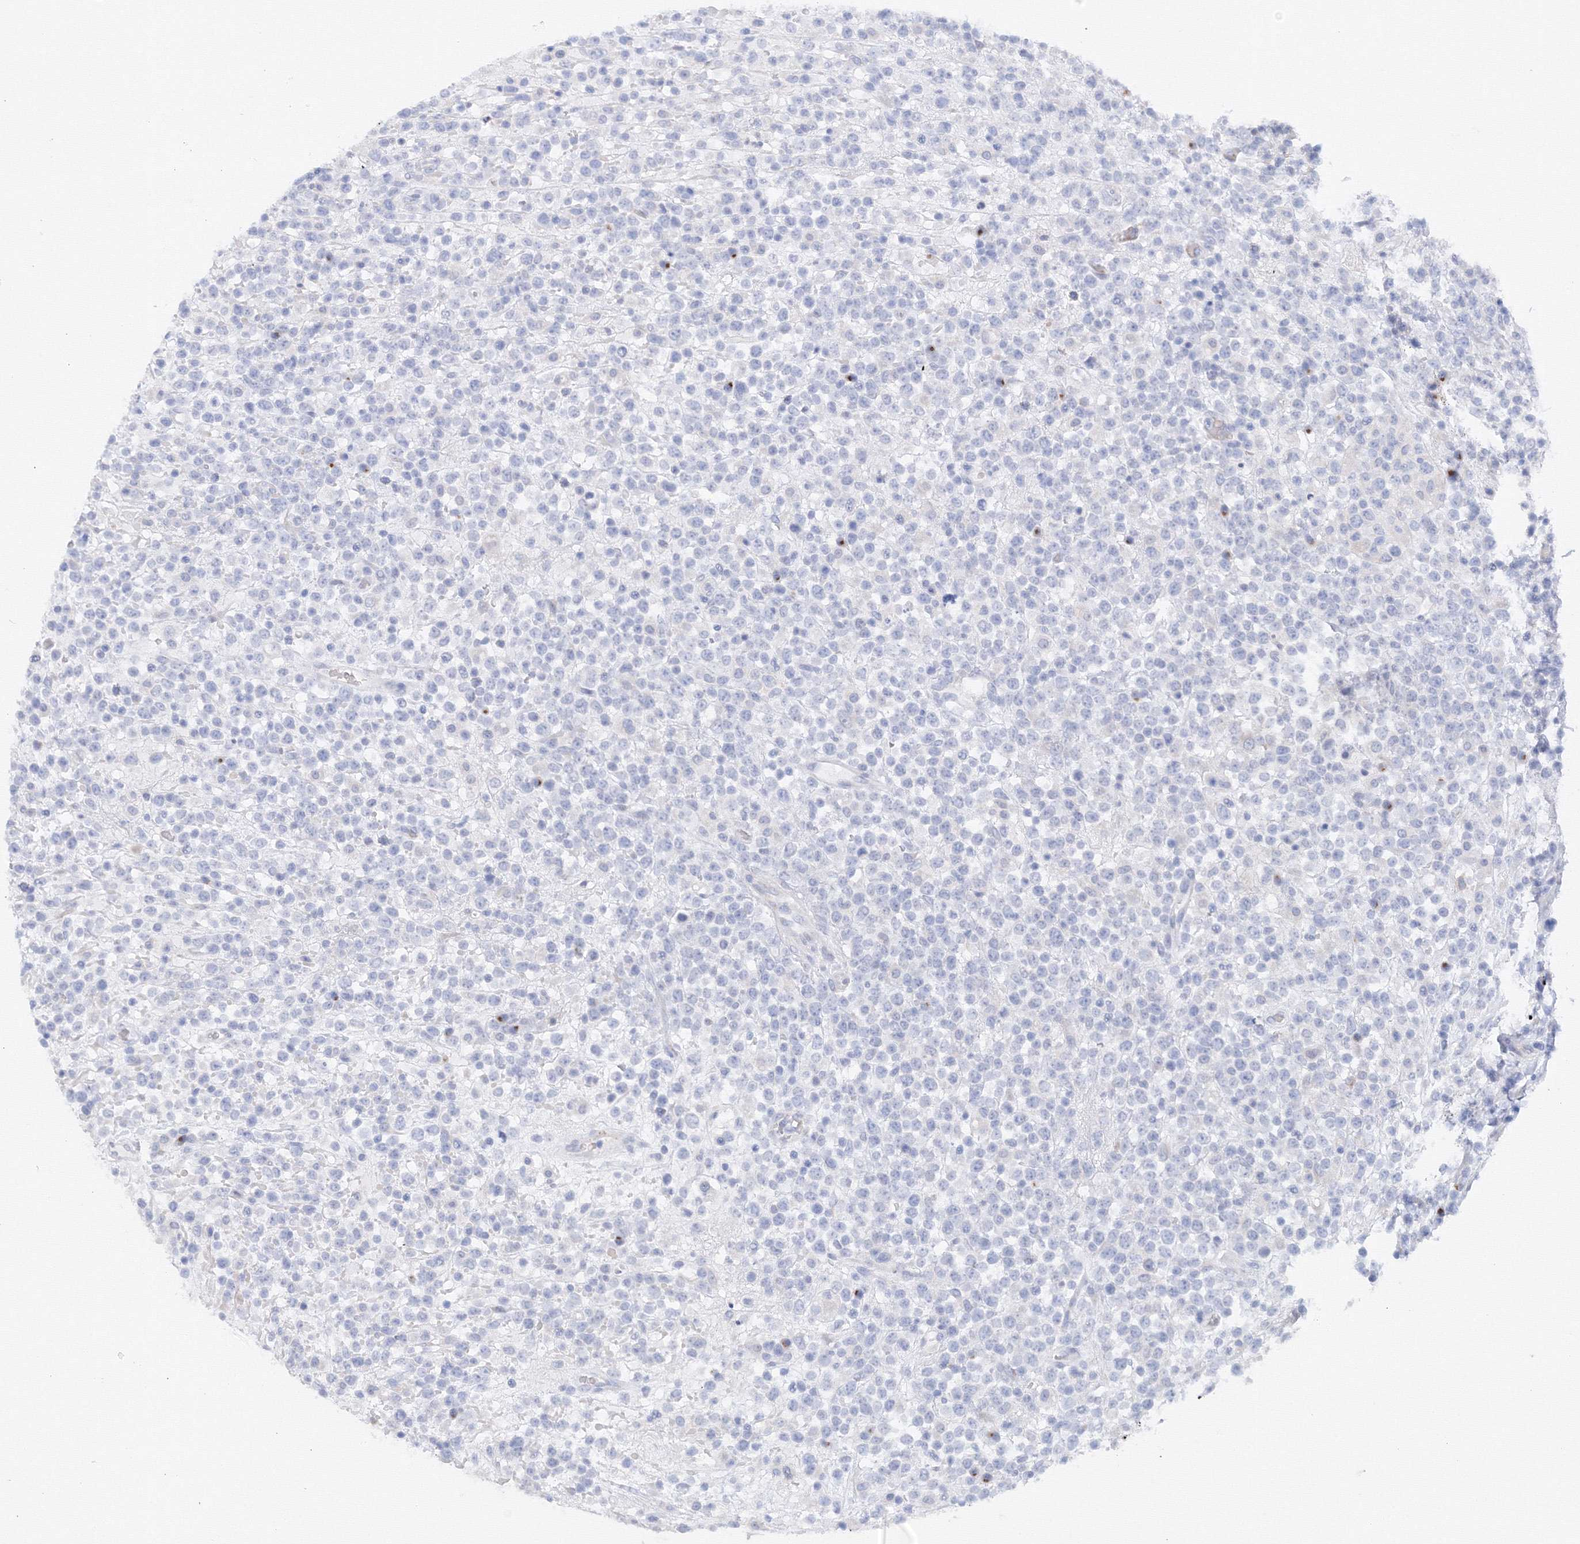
{"staining": {"intensity": "negative", "quantity": "none", "location": "none"}, "tissue": "lymphoma", "cell_type": "Tumor cells", "image_type": "cancer", "snomed": [{"axis": "morphology", "description": "Malignant lymphoma, non-Hodgkin's type, High grade"}, {"axis": "topography", "description": "Colon"}], "caption": "The IHC photomicrograph has no significant positivity in tumor cells of lymphoma tissue.", "gene": "TAMM41", "patient": {"sex": "female", "age": 53}}